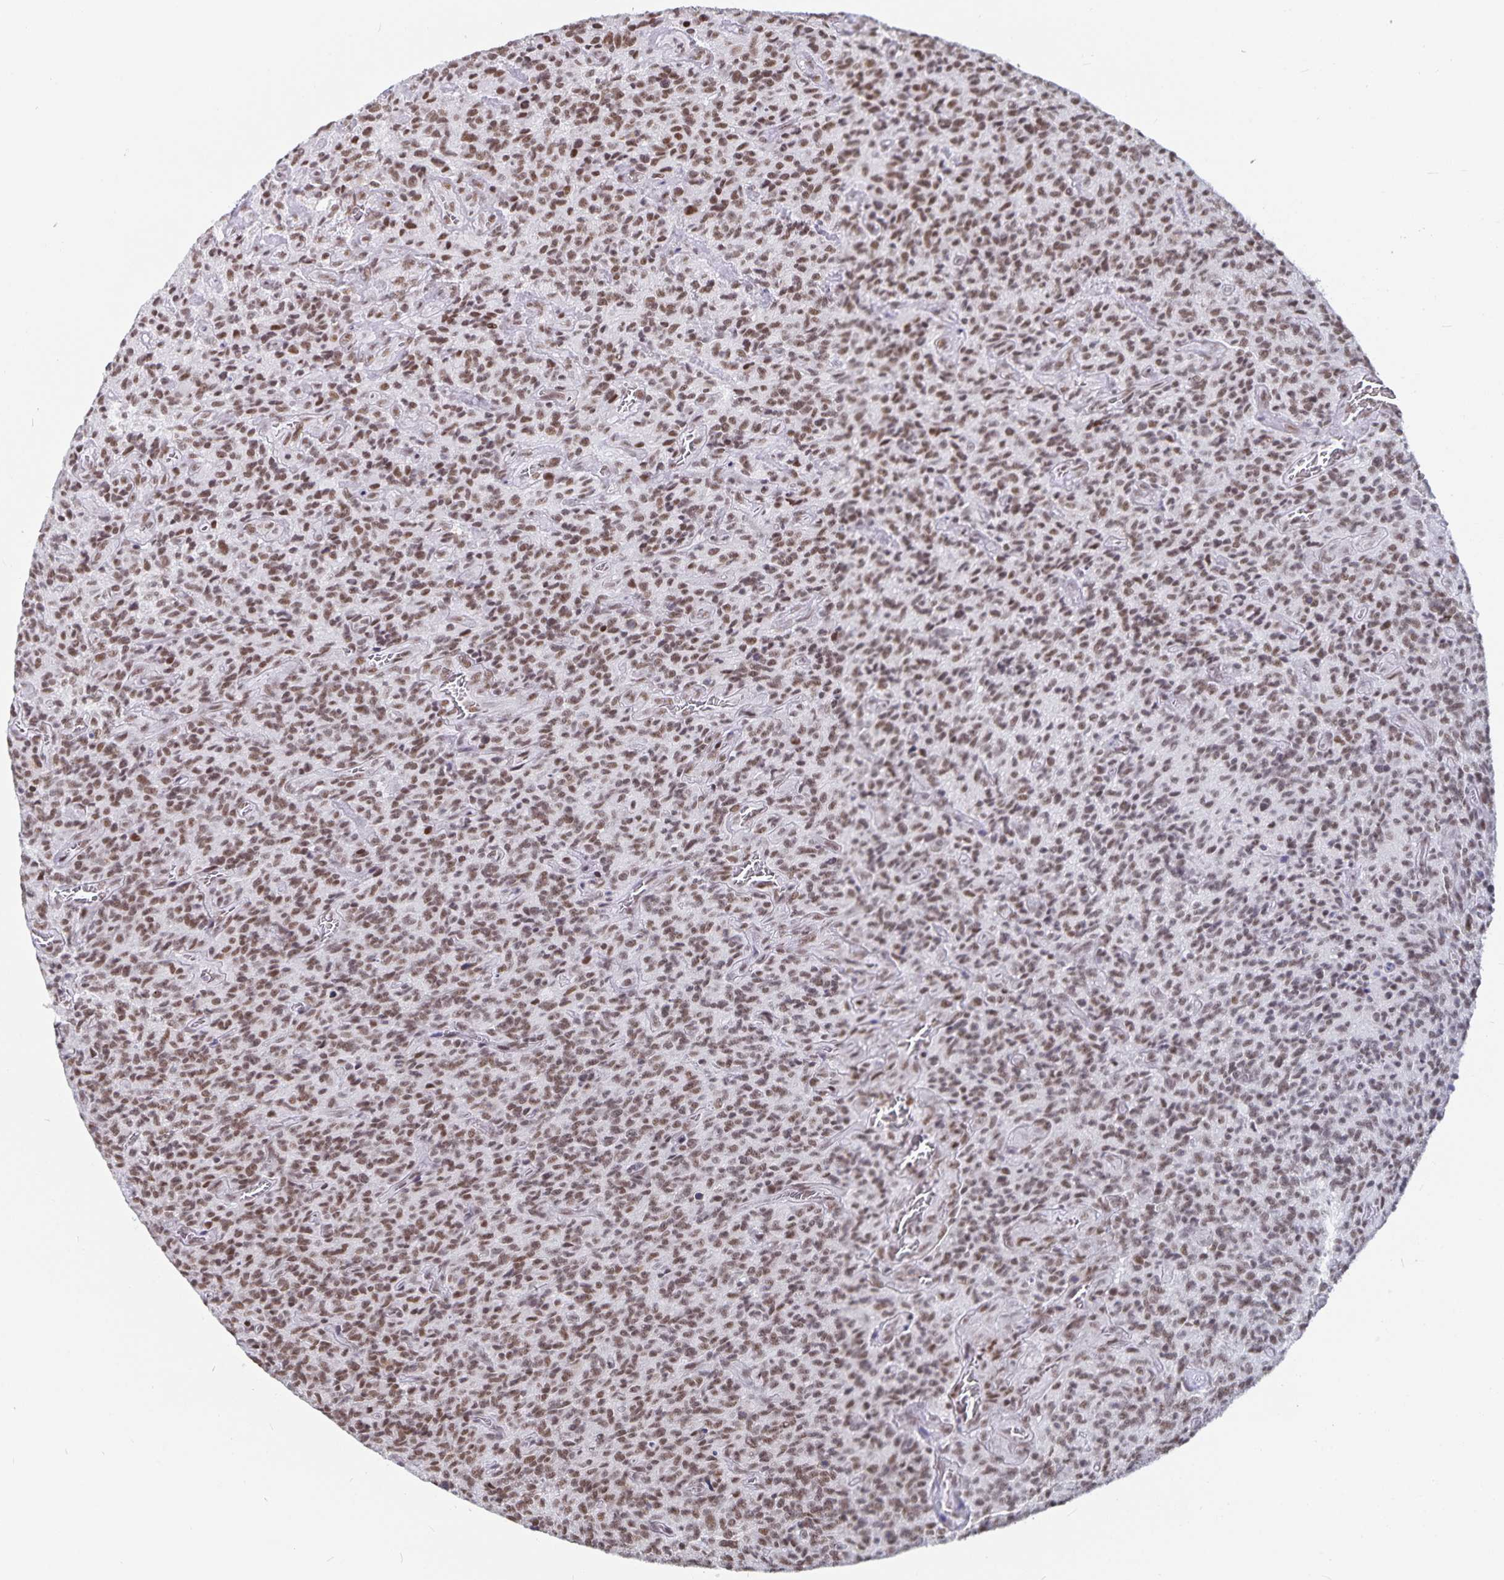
{"staining": {"intensity": "moderate", "quantity": ">75%", "location": "nuclear"}, "tissue": "glioma", "cell_type": "Tumor cells", "image_type": "cancer", "snomed": [{"axis": "morphology", "description": "Glioma, malignant, High grade"}, {"axis": "topography", "description": "Brain"}], "caption": "An image of malignant high-grade glioma stained for a protein exhibits moderate nuclear brown staining in tumor cells.", "gene": "PBX2", "patient": {"sex": "male", "age": 76}}